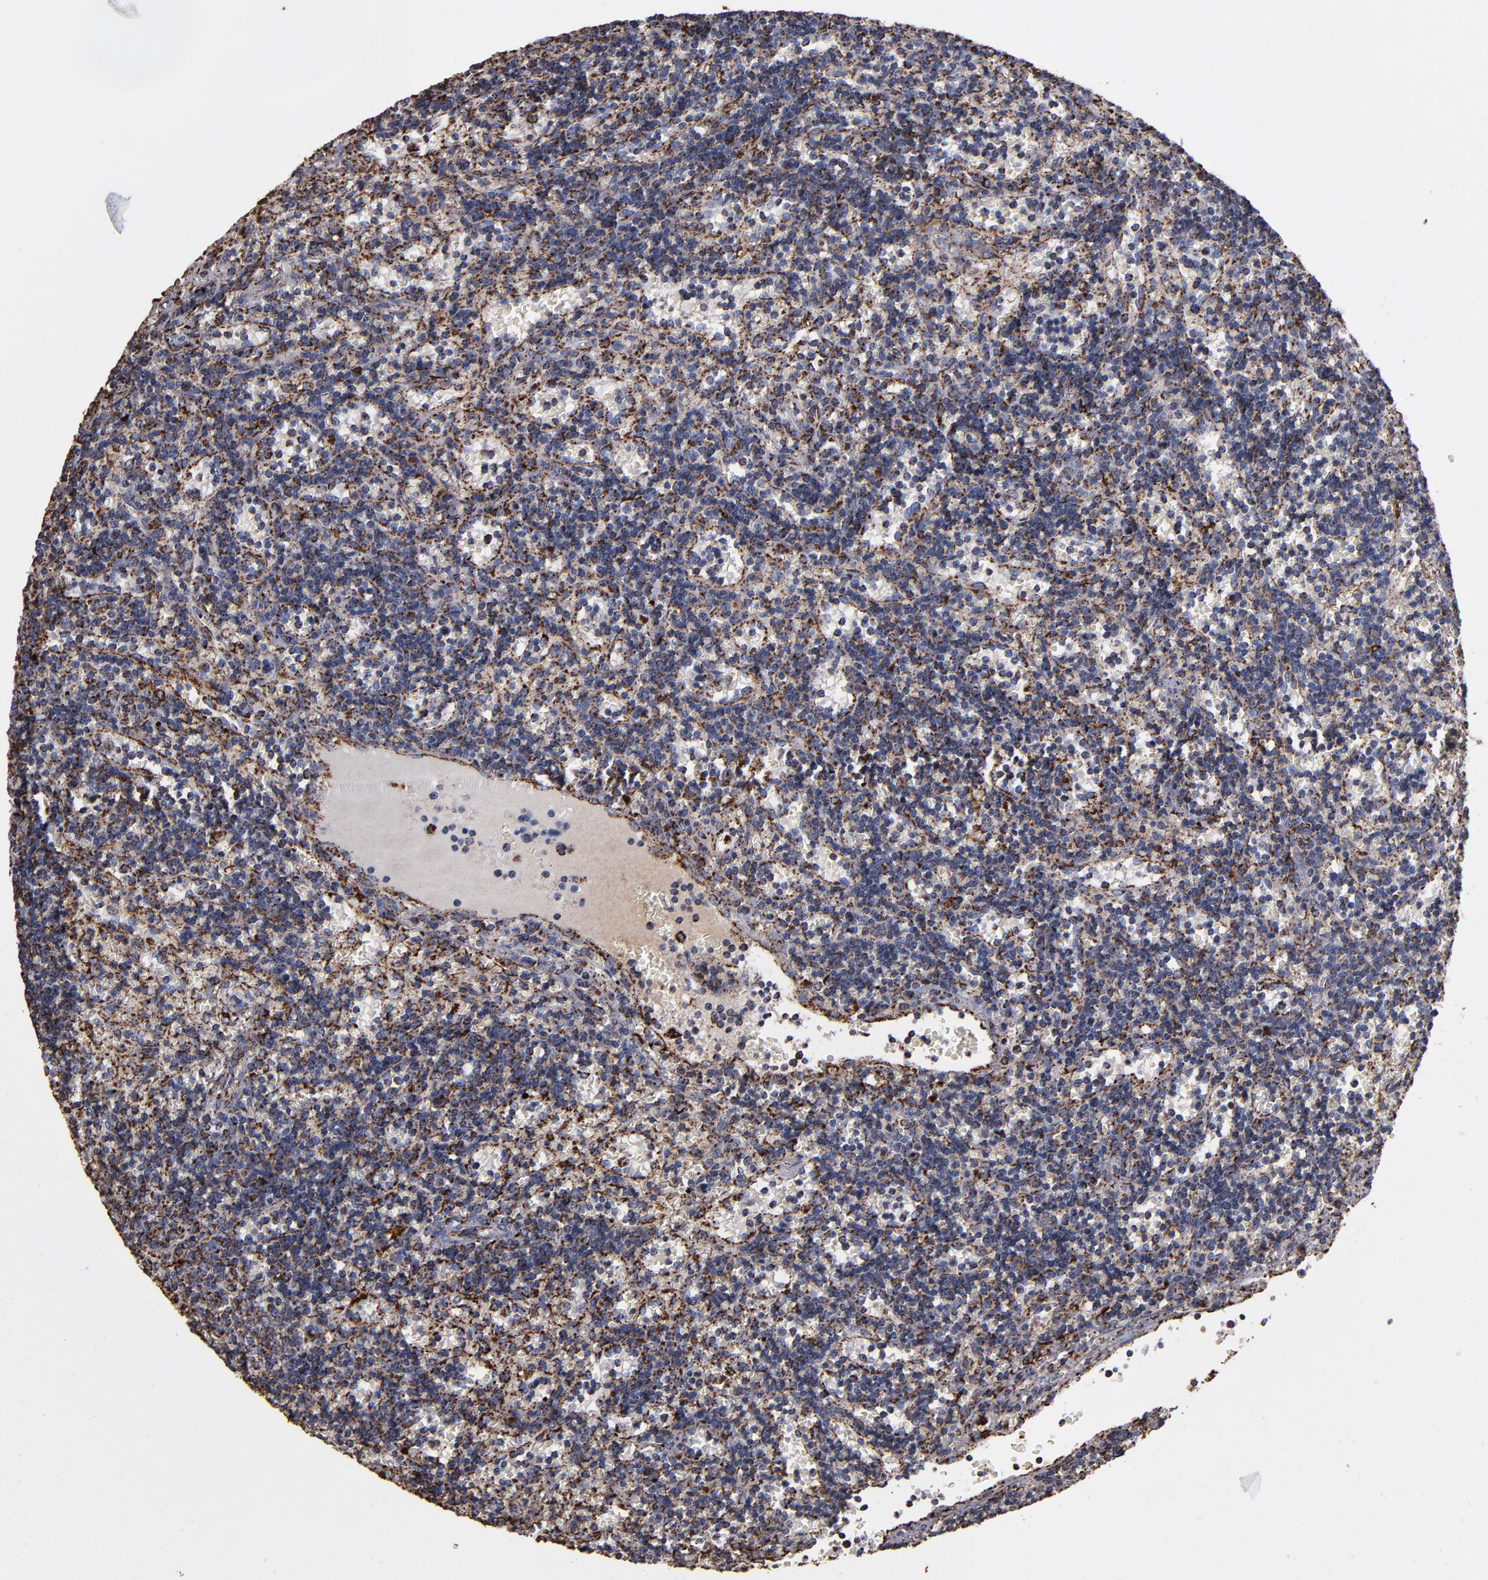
{"staining": {"intensity": "moderate", "quantity": "25%-75%", "location": "cytoplasmic/membranous"}, "tissue": "lymphoma", "cell_type": "Tumor cells", "image_type": "cancer", "snomed": [{"axis": "morphology", "description": "Malignant lymphoma, non-Hodgkin's type, Low grade"}, {"axis": "topography", "description": "Spleen"}], "caption": "This is a micrograph of immunohistochemistry (IHC) staining of low-grade malignant lymphoma, non-Hodgkin's type, which shows moderate positivity in the cytoplasmic/membranous of tumor cells.", "gene": "SOD2", "patient": {"sex": "male", "age": 60}}